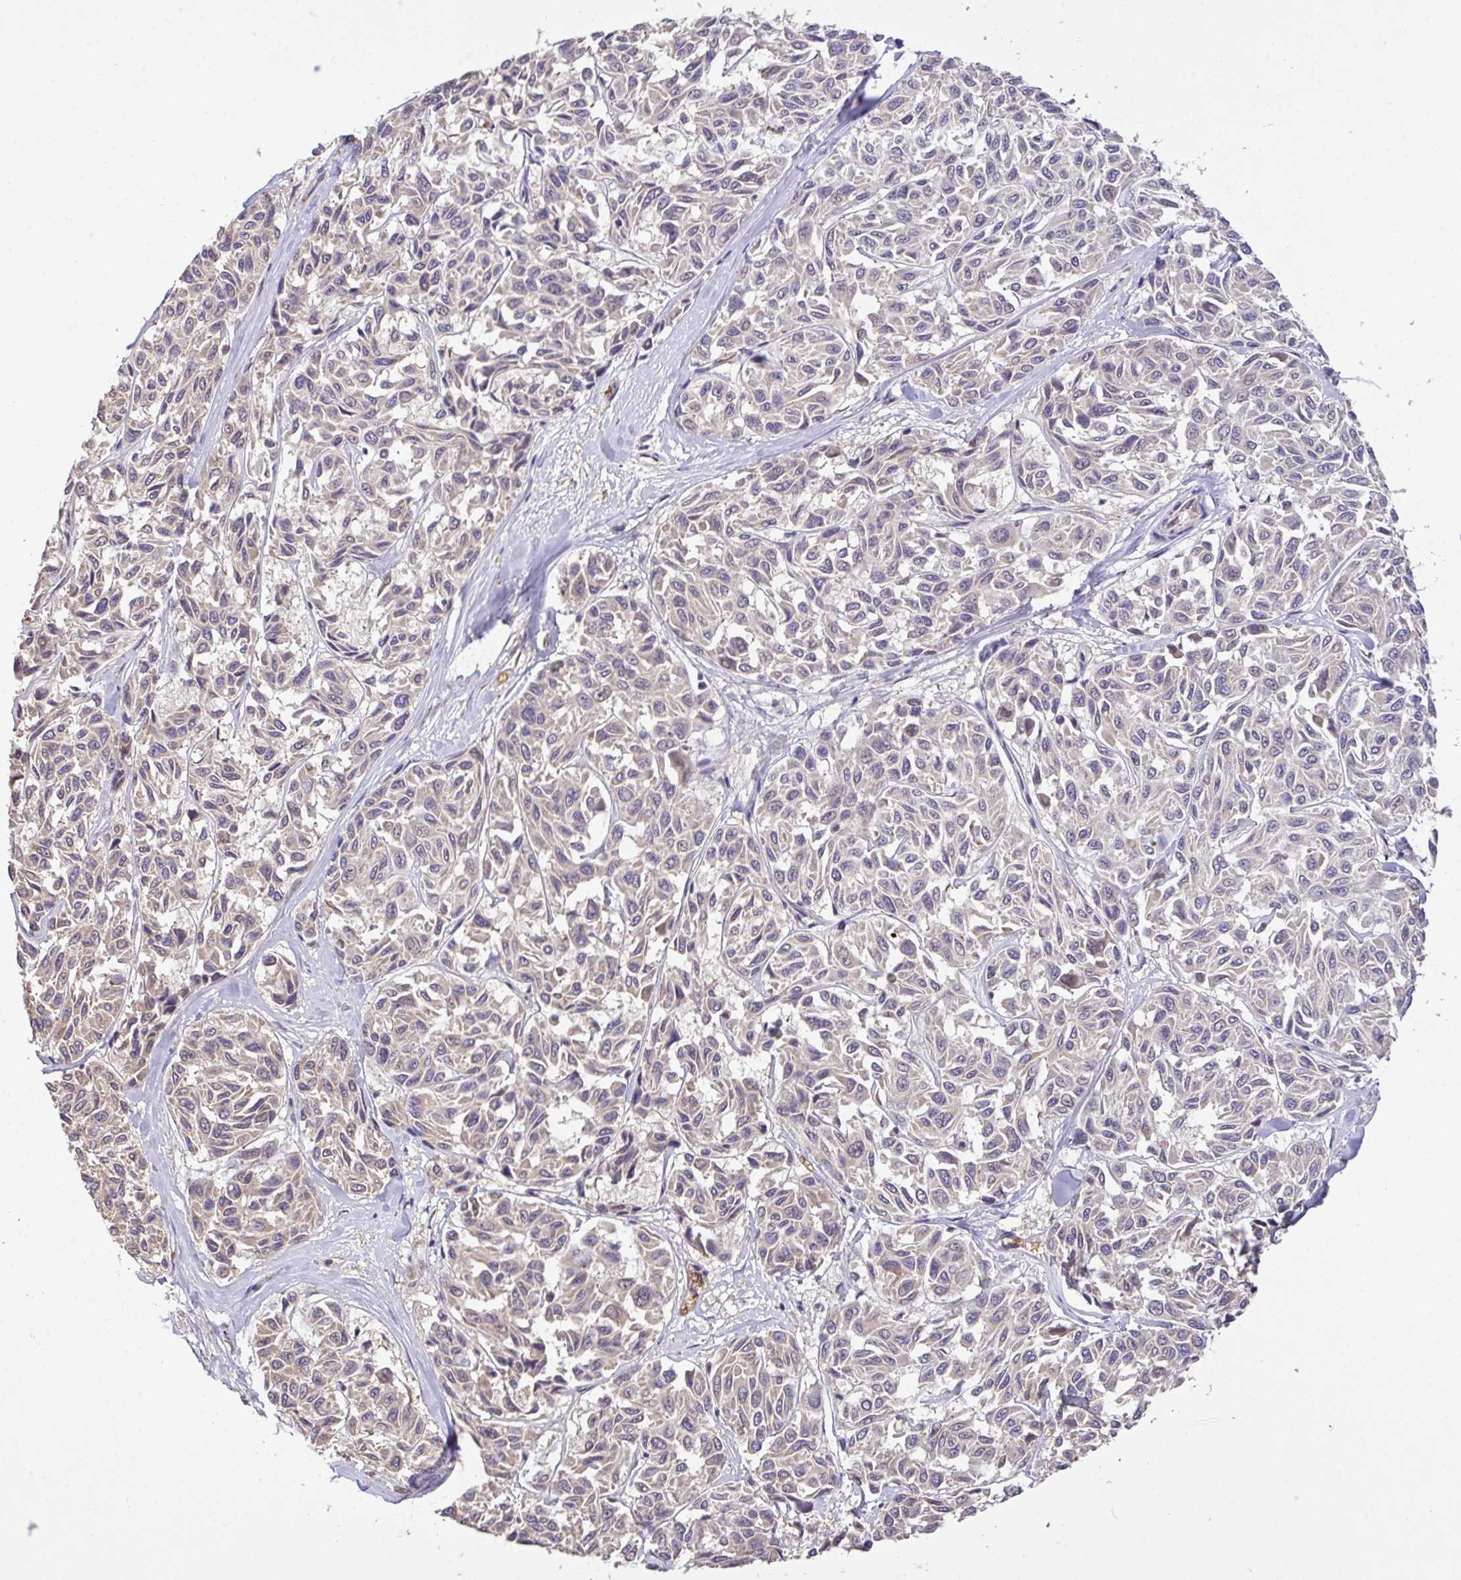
{"staining": {"intensity": "weak", "quantity": "<25%", "location": "cytoplasmic/membranous"}, "tissue": "melanoma", "cell_type": "Tumor cells", "image_type": "cancer", "snomed": [{"axis": "morphology", "description": "Malignant melanoma, NOS"}, {"axis": "topography", "description": "Skin"}], "caption": "DAB (3,3'-diaminobenzidine) immunohistochemical staining of human malignant melanoma demonstrates no significant positivity in tumor cells.", "gene": "C1QTNF9B", "patient": {"sex": "female", "age": 66}}